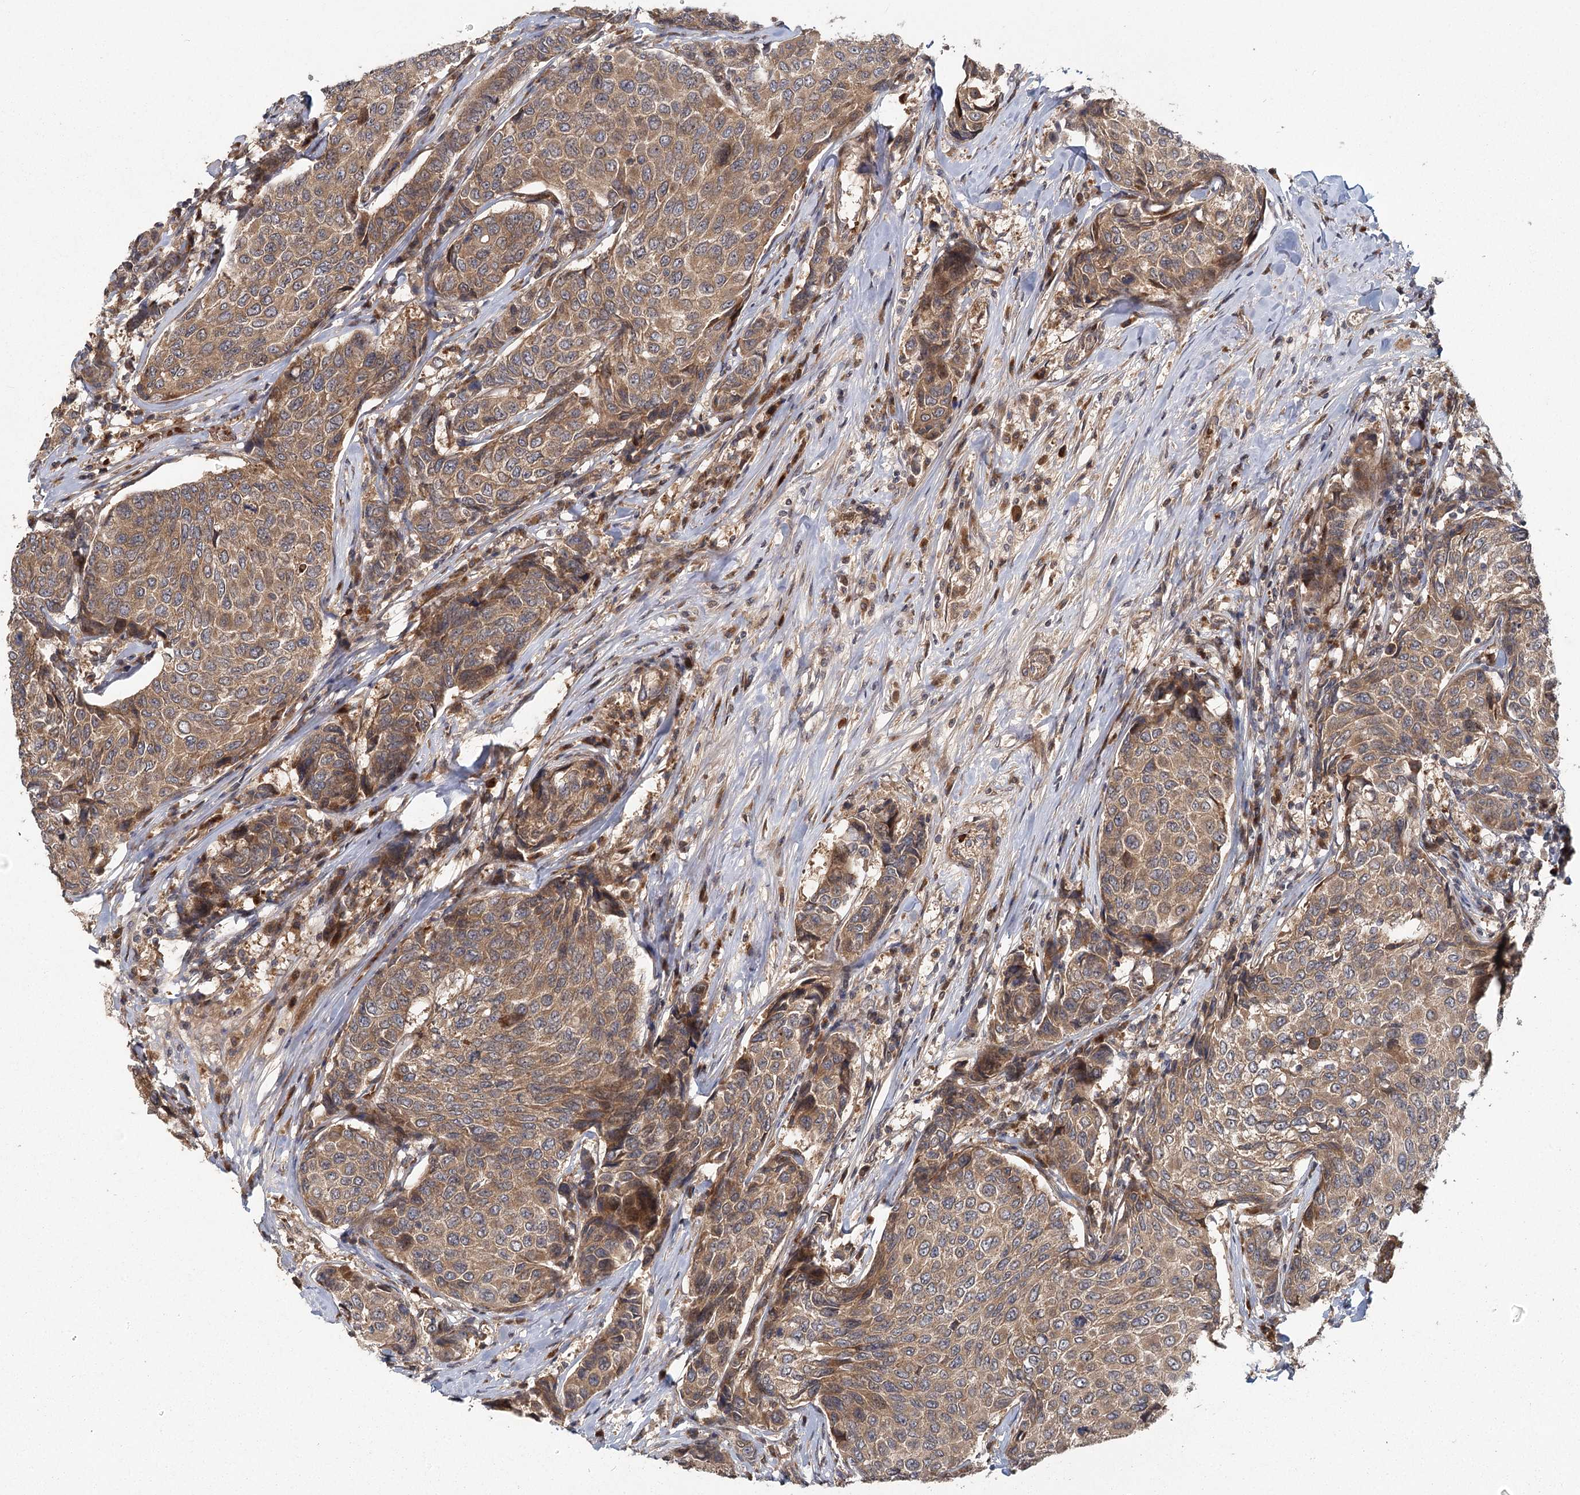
{"staining": {"intensity": "moderate", "quantity": ">75%", "location": "cytoplasmic/membranous"}, "tissue": "breast cancer", "cell_type": "Tumor cells", "image_type": "cancer", "snomed": [{"axis": "morphology", "description": "Duct carcinoma"}, {"axis": "topography", "description": "Breast"}], "caption": "The micrograph demonstrates staining of breast cancer (infiltrating ductal carcinoma), revealing moderate cytoplasmic/membranous protein positivity (brown color) within tumor cells. The staining is performed using DAB (3,3'-diaminobenzidine) brown chromogen to label protein expression. The nuclei are counter-stained blue using hematoxylin.", "gene": "RAPGEF6", "patient": {"sex": "female", "age": 55}}